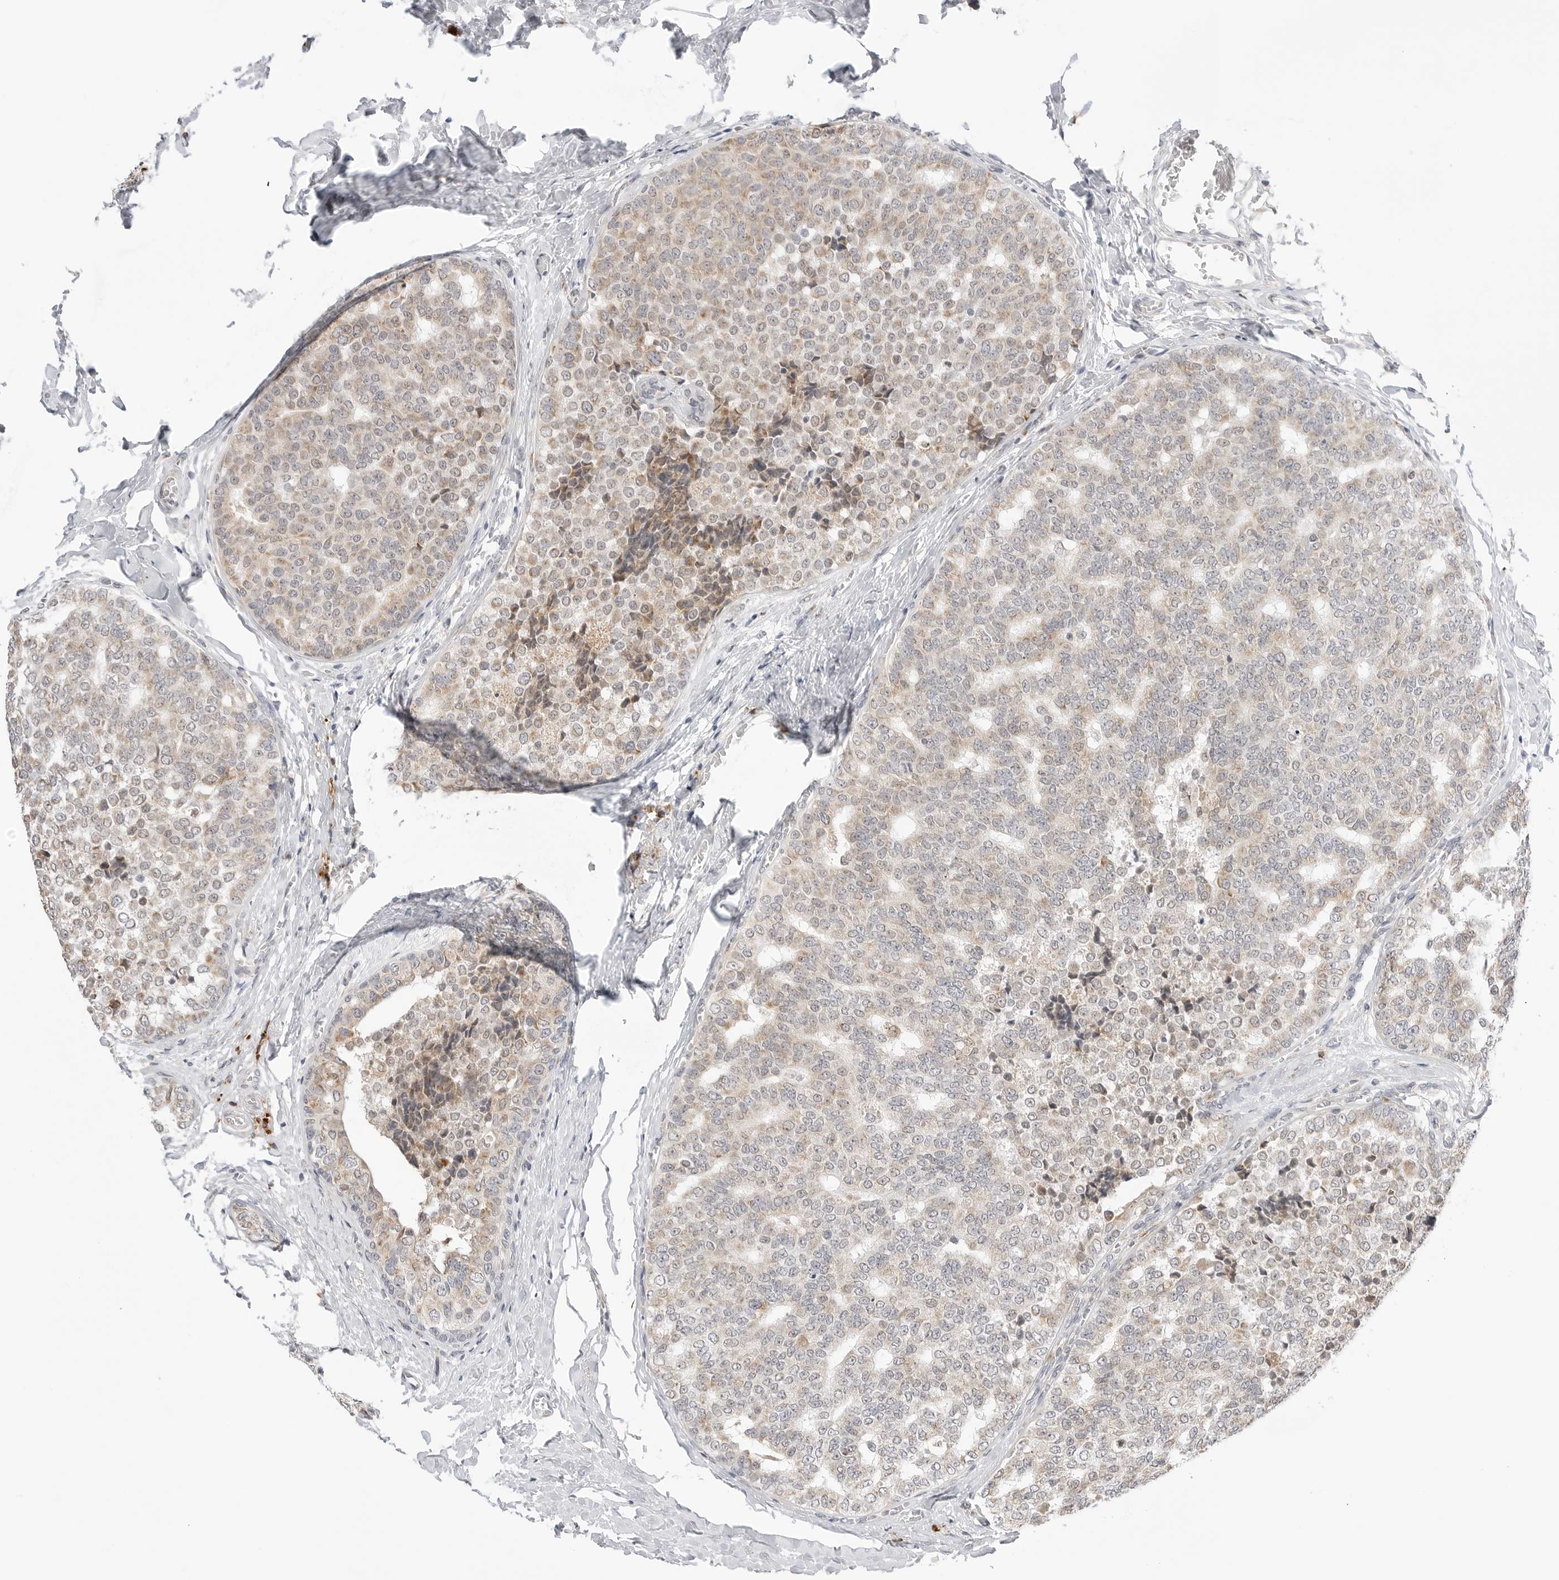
{"staining": {"intensity": "weak", "quantity": "25%-75%", "location": "cytoplasmic/membranous"}, "tissue": "breast cancer", "cell_type": "Tumor cells", "image_type": "cancer", "snomed": [{"axis": "morphology", "description": "Normal tissue, NOS"}, {"axis": "morphology", "description": "Duct carcinoma"}, {"axis": "topography", "description": "Breast"}], "caption": "Immunohistochemical staining of infiltrating ductal carcinoma (breast) displays low levels of weak cytoplasmic/membranous protein expression in about 25%-75% of tumor cells.", "gene": "RPN1", "patient": {"sex": "female", "age": 43}}